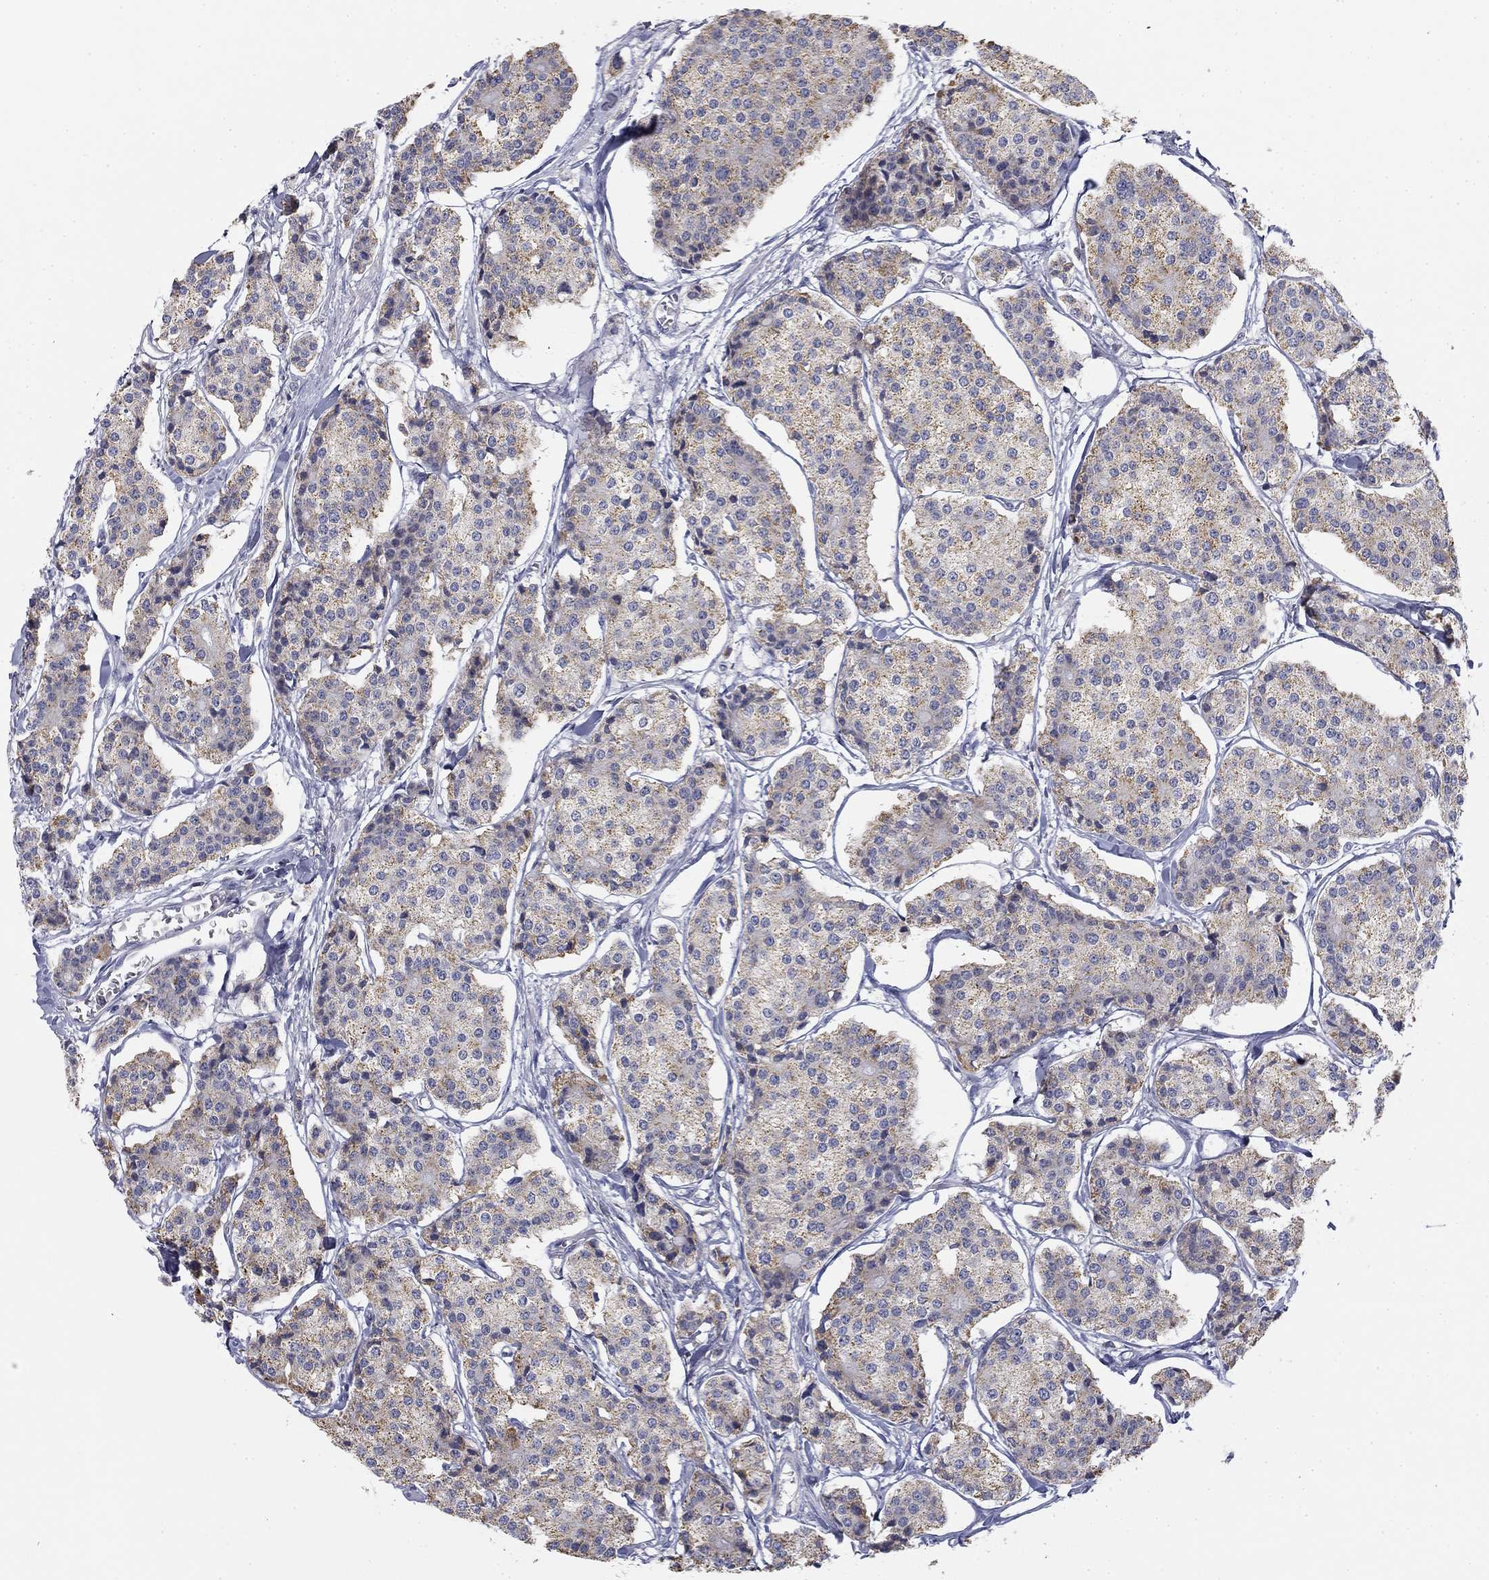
{"staining": {"intensity": "negative", "quantity": "none", "location": "none"}, "tissue": "carcinoid", "cell_type": "Tumor cells", "image_type": "cancer", "snomed": [{"axis": "morphology", "description": "Carcinoid, malignant, NOS"}, {"axis": "topography", "description": "Small intestine"}], "caption": "High power microscopy photomicrograph of an IHC micrograph of carcinoid, revealing no significant expression in tumor cells.", "gene": "SLC2A9", "patient": {"sex": "female", "age": 65}}